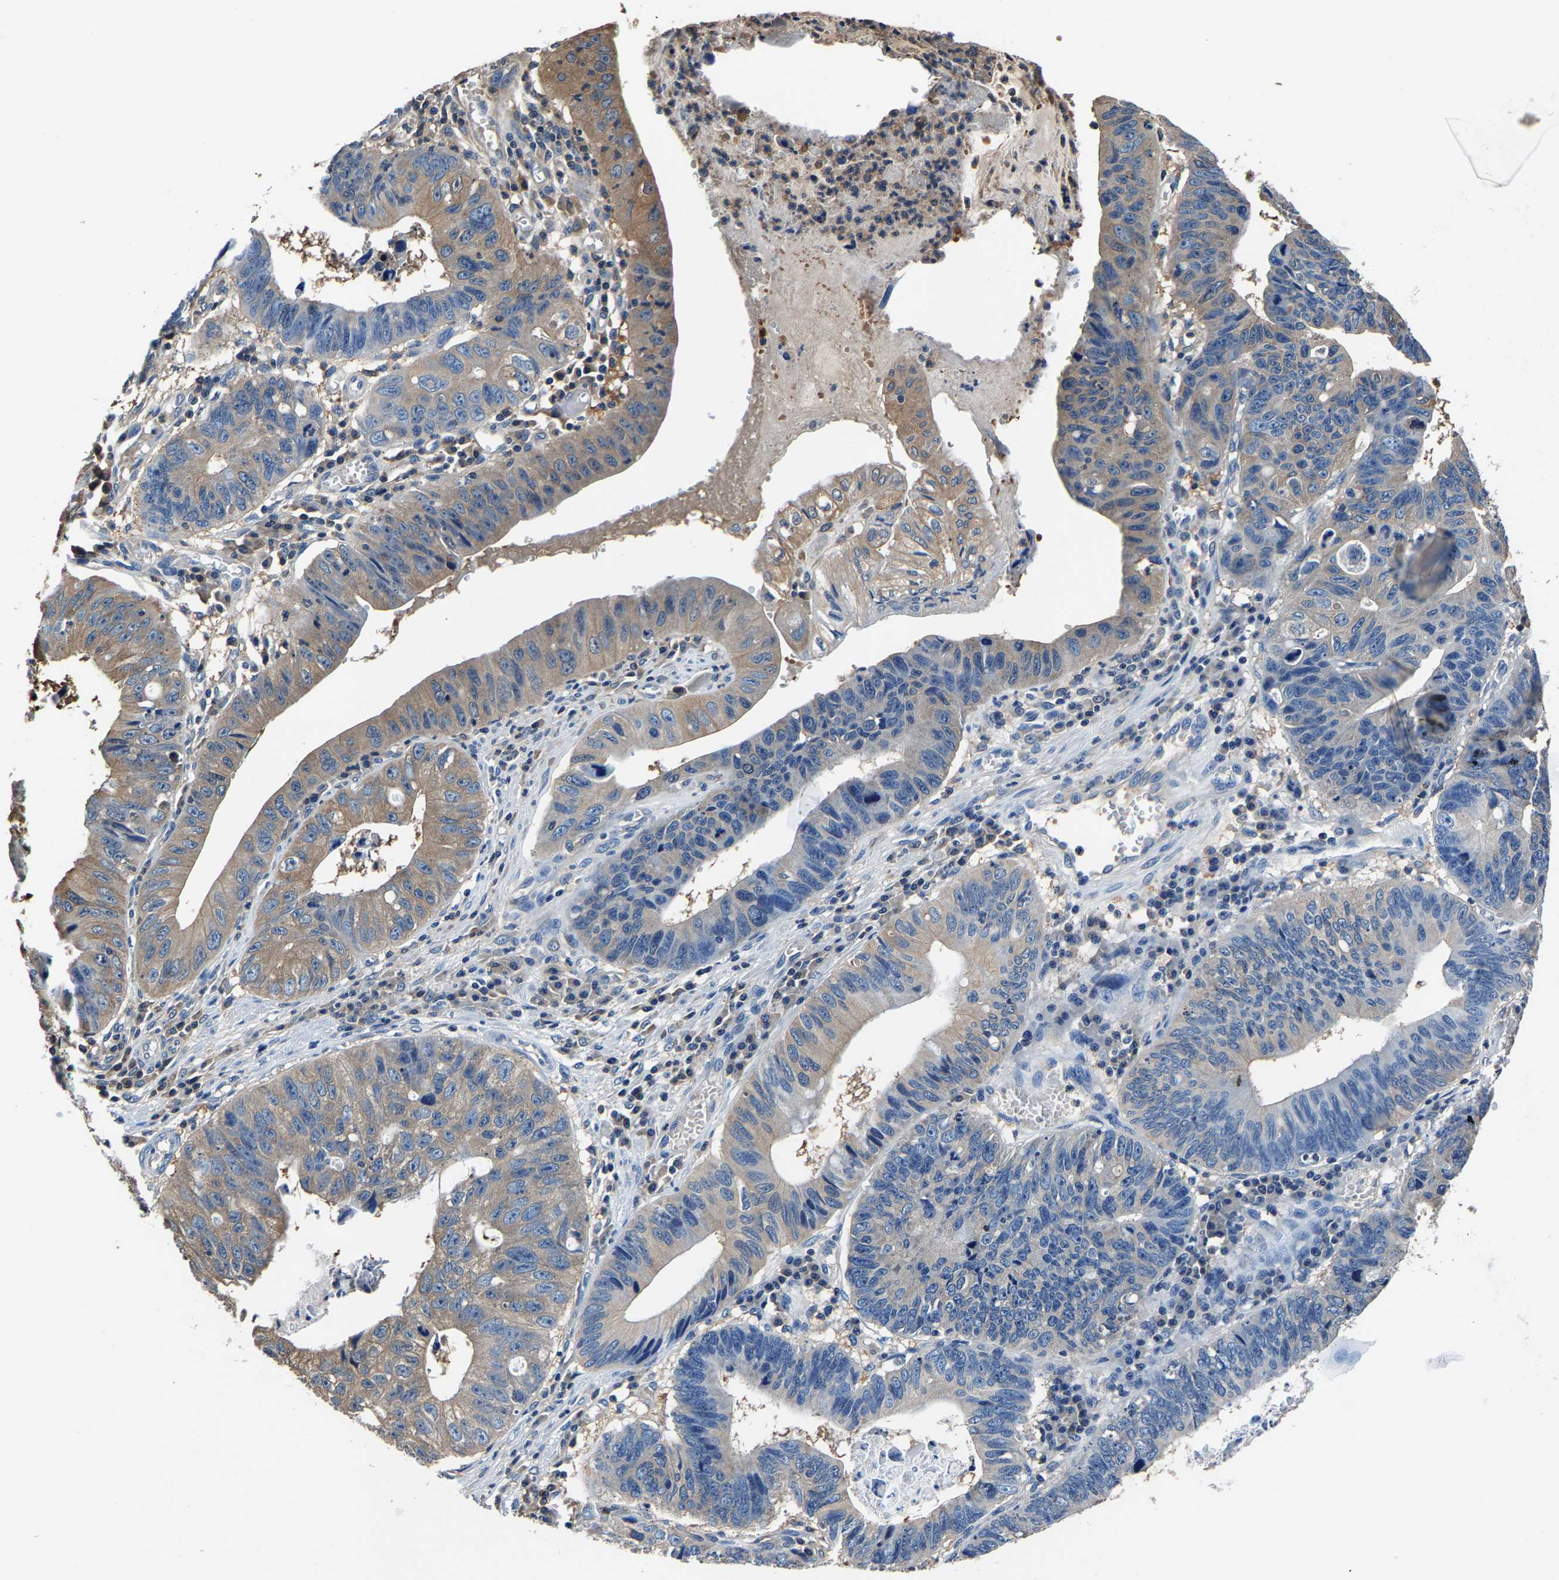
{"staining": {"intensity": "weak", "quantity": "25%-75%", "location": "cytoplasmic/membranous"}, "tissue": "stomach cancer", "cell_type": "Tumor cells", "image_type": "cancer", "snomed": [{"axis": "morphology", "description": "Adenocarcinoma, NOS"}, {"axis": "topography", "description": "Stomach"}], "caption": "A photomicrograph of stomach cancer stained for a protein demonstrates weak cytoplasmic/membranous brown staining in tumor cells.", "gene": "ALDOB", "patient": {"sex": "male", "age": 59}}